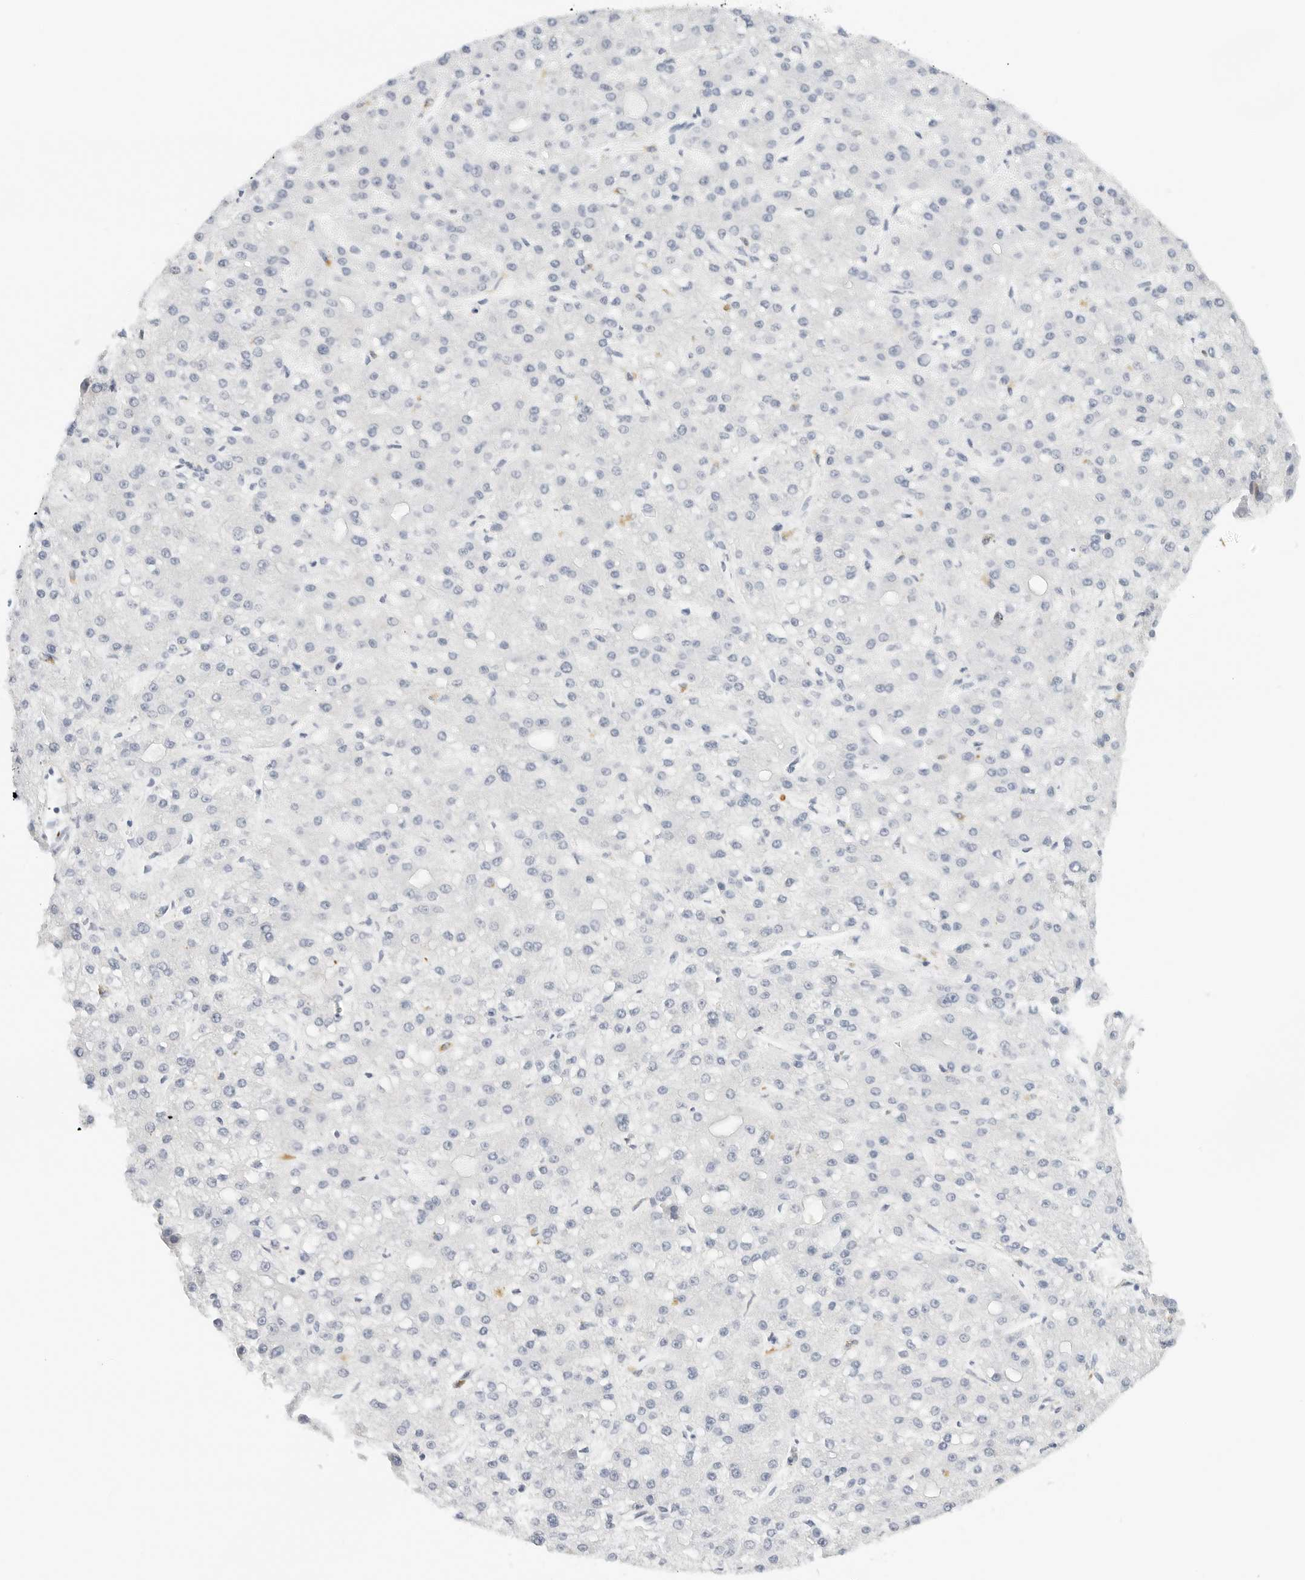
{"staining": {"intensity": "negative", "quantity": "none", "location": "none"}, "tissue": "liver cancer", "cell_type": "Tumor cells", "image_type": "cancer", "snomed": [{"axis": "morphology", "description": "Carcinoma, Hepatocellular, NOS"}, {"axis": "topography", "description": "Liver"}], "caption": "Photomicrograph shows no protein staining in tumor cells of hepatocellular carcinoma (liver) tissue.", "gene": "PKDCC", "patient": {"sex": "male", "age": 67}}